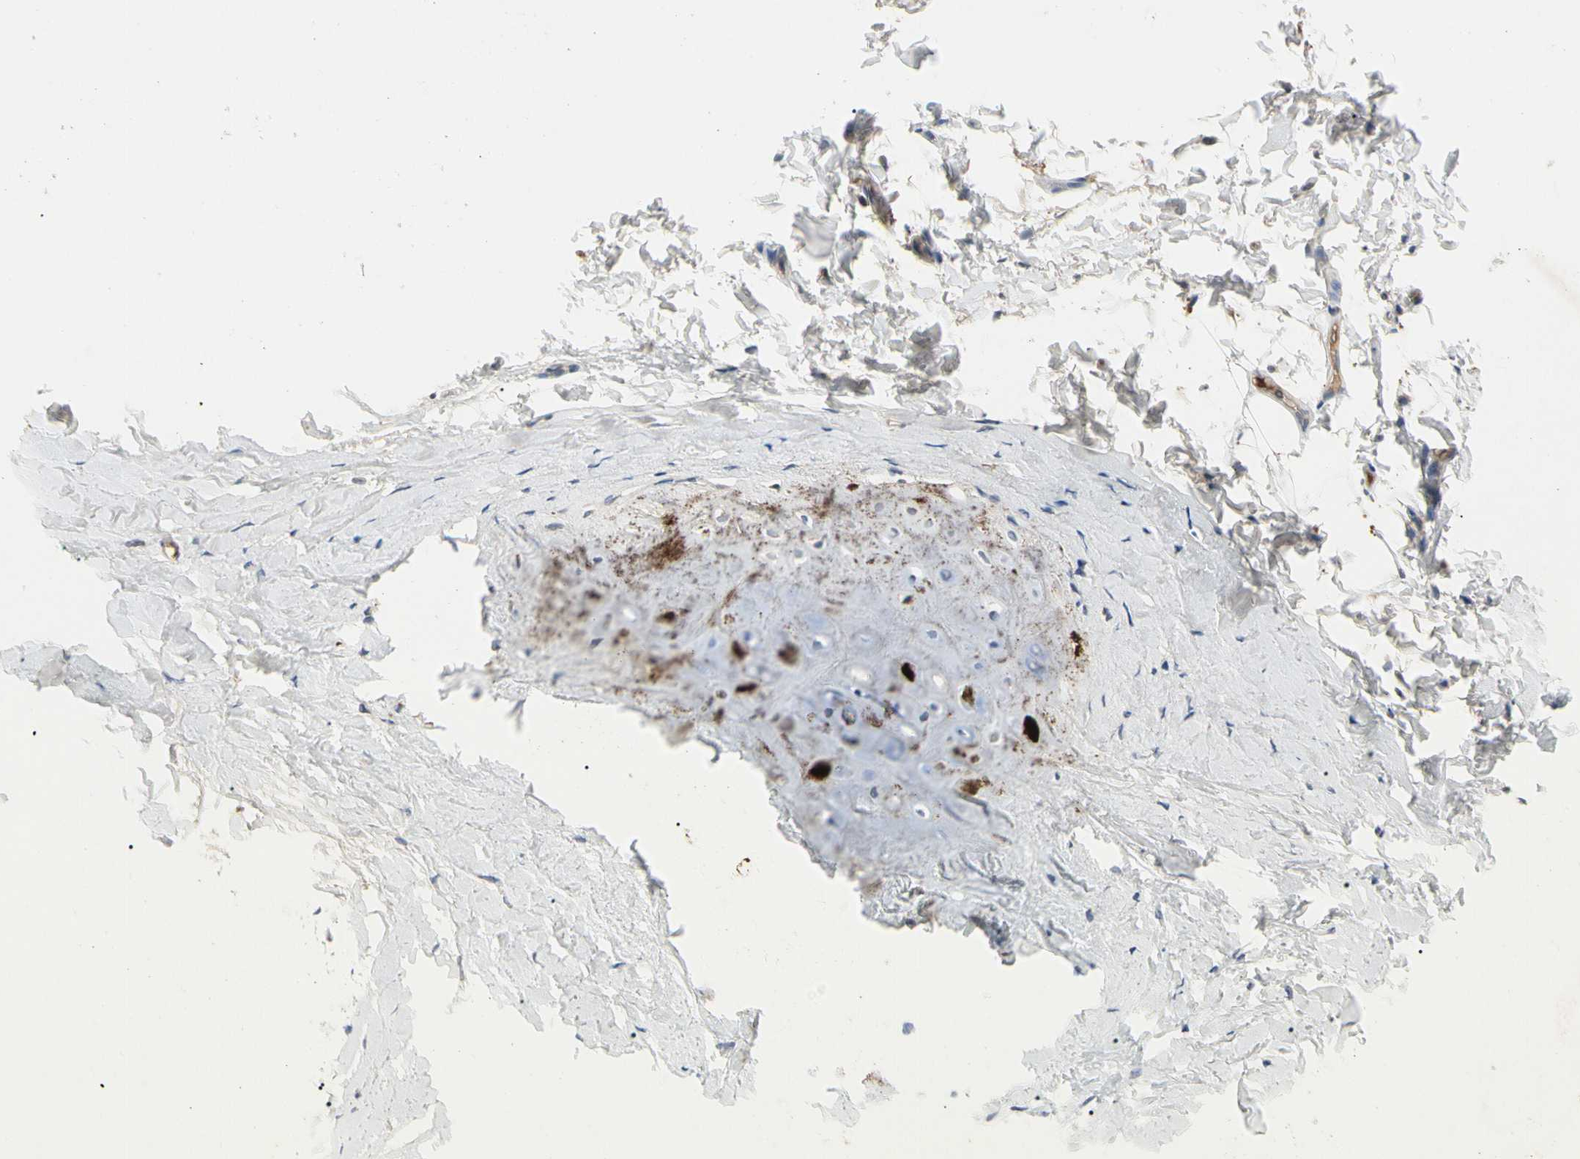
{"staining": {"intensity": "negative", "quantity": "none", "location": "none"}, "tissue": "adipose tissue", "cell_type": "Adipocytes", "image_type": "normal", "snomed": [{"axis": "morphology", "description": "Normal tissue, NOS"}, {"axis": "topography", "description": "Cartilage tissue"}, {"axis": "topography", "description": "Bronchus"}], "caption": "The micrograph reveals no significant positivity in adipocytes of adipose tissue.", "gene": "ECRG4", "patient": {"sex": "female", "age": 73}}